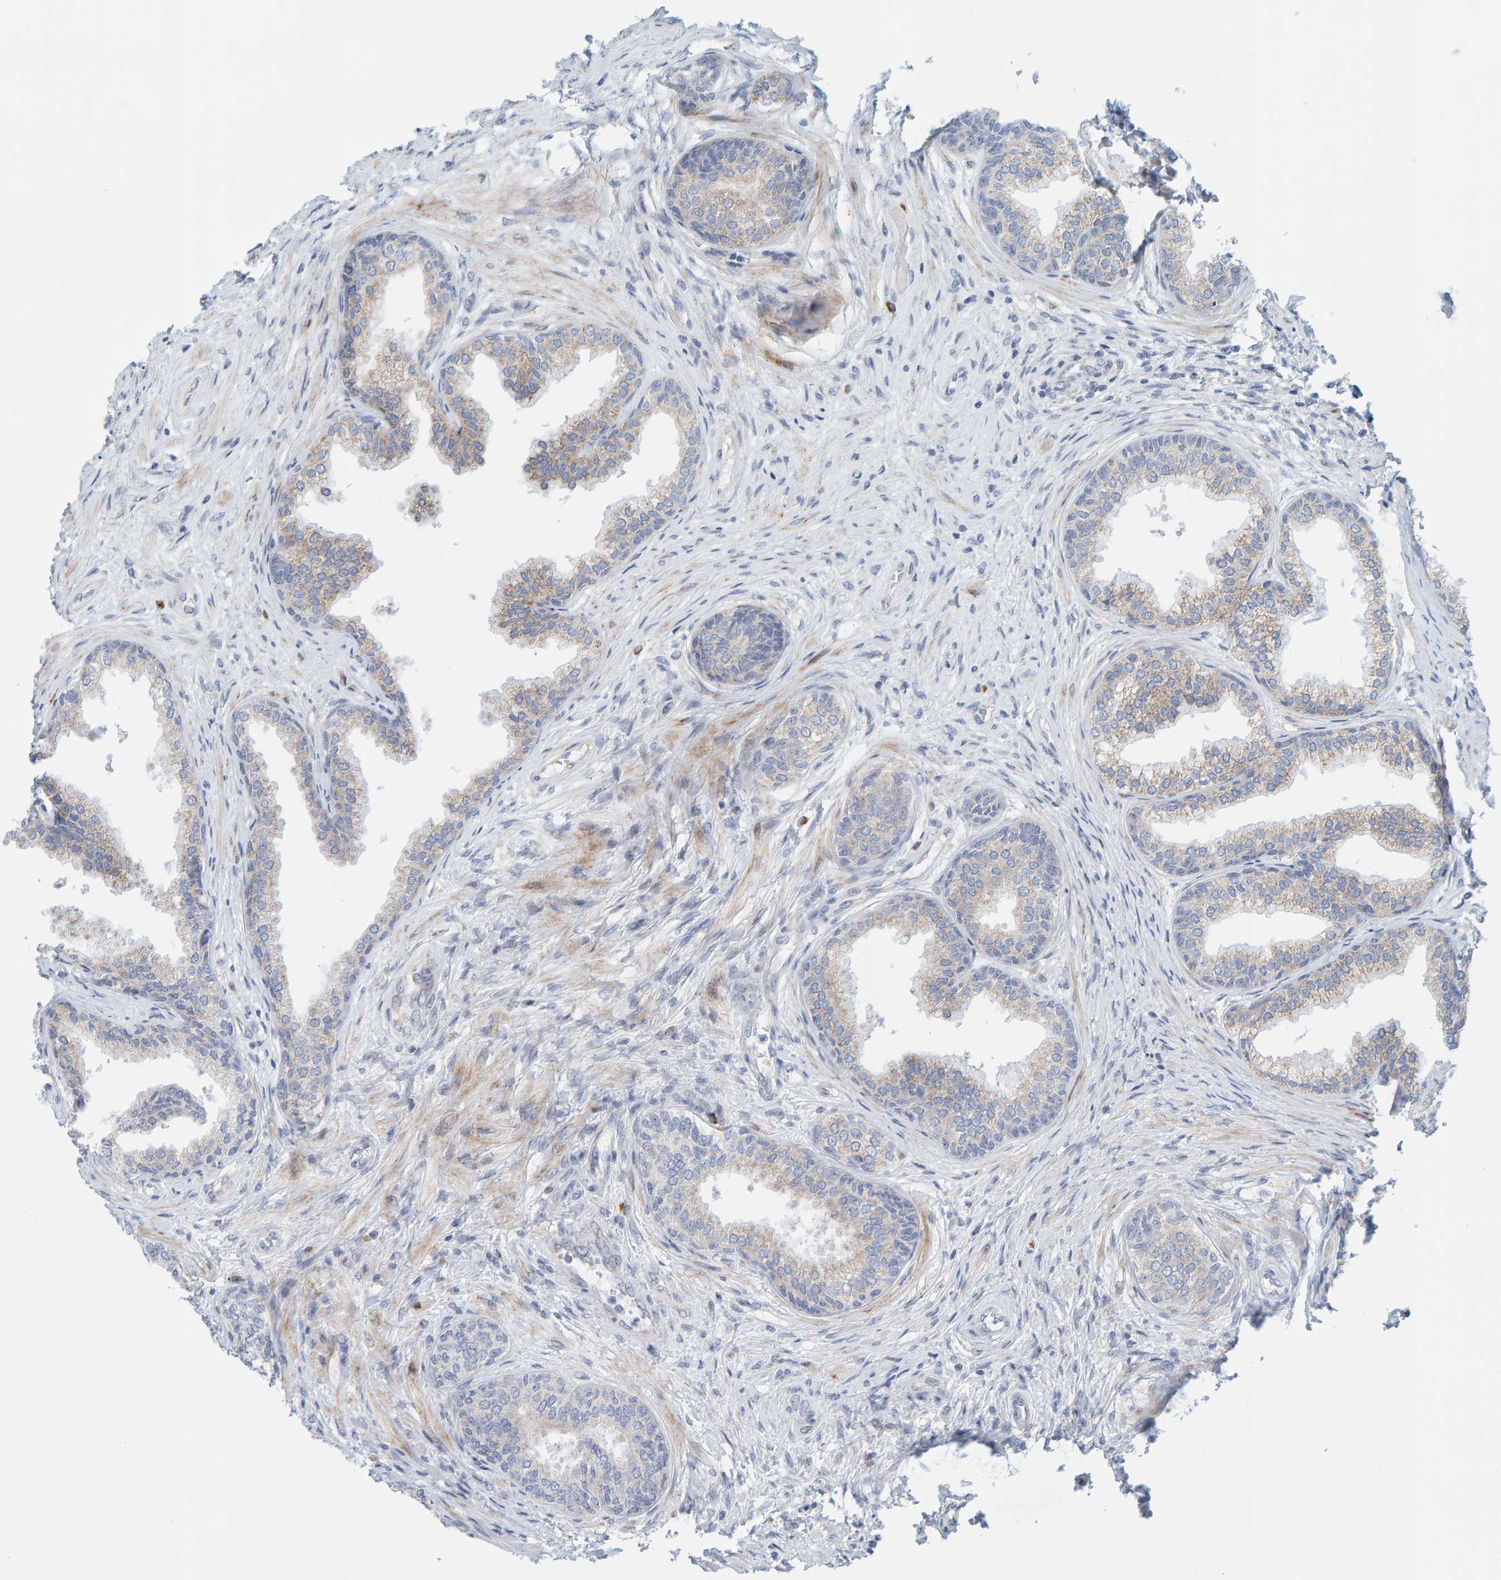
{"staining": {"intensity": "weak", "quantity": ">75%", "location": "cytoplasmic/membranous"}, "tissue": "prostate", "cell_type": "Glandular cells", "image_type": "normal", "snomed": [{"axis": "morphology", "description": "Normal tissue, NOS"}, {"axis": "topography", "description": "Prostate"}], "caption": "Immunohistochemical staining of benign human prostate shows >75% levels of weak cytoplasmic/membranous protein positivity in approximately >75% of glandular cells. The protein is stained brown, and the nuclei are stained in blue (DAB (3,3'-diaminobenzidine) IHC with brightfield microscopy, high magnification).", "gene": "ZC3H3", "patient": {"sex": "male", "age": 76}}